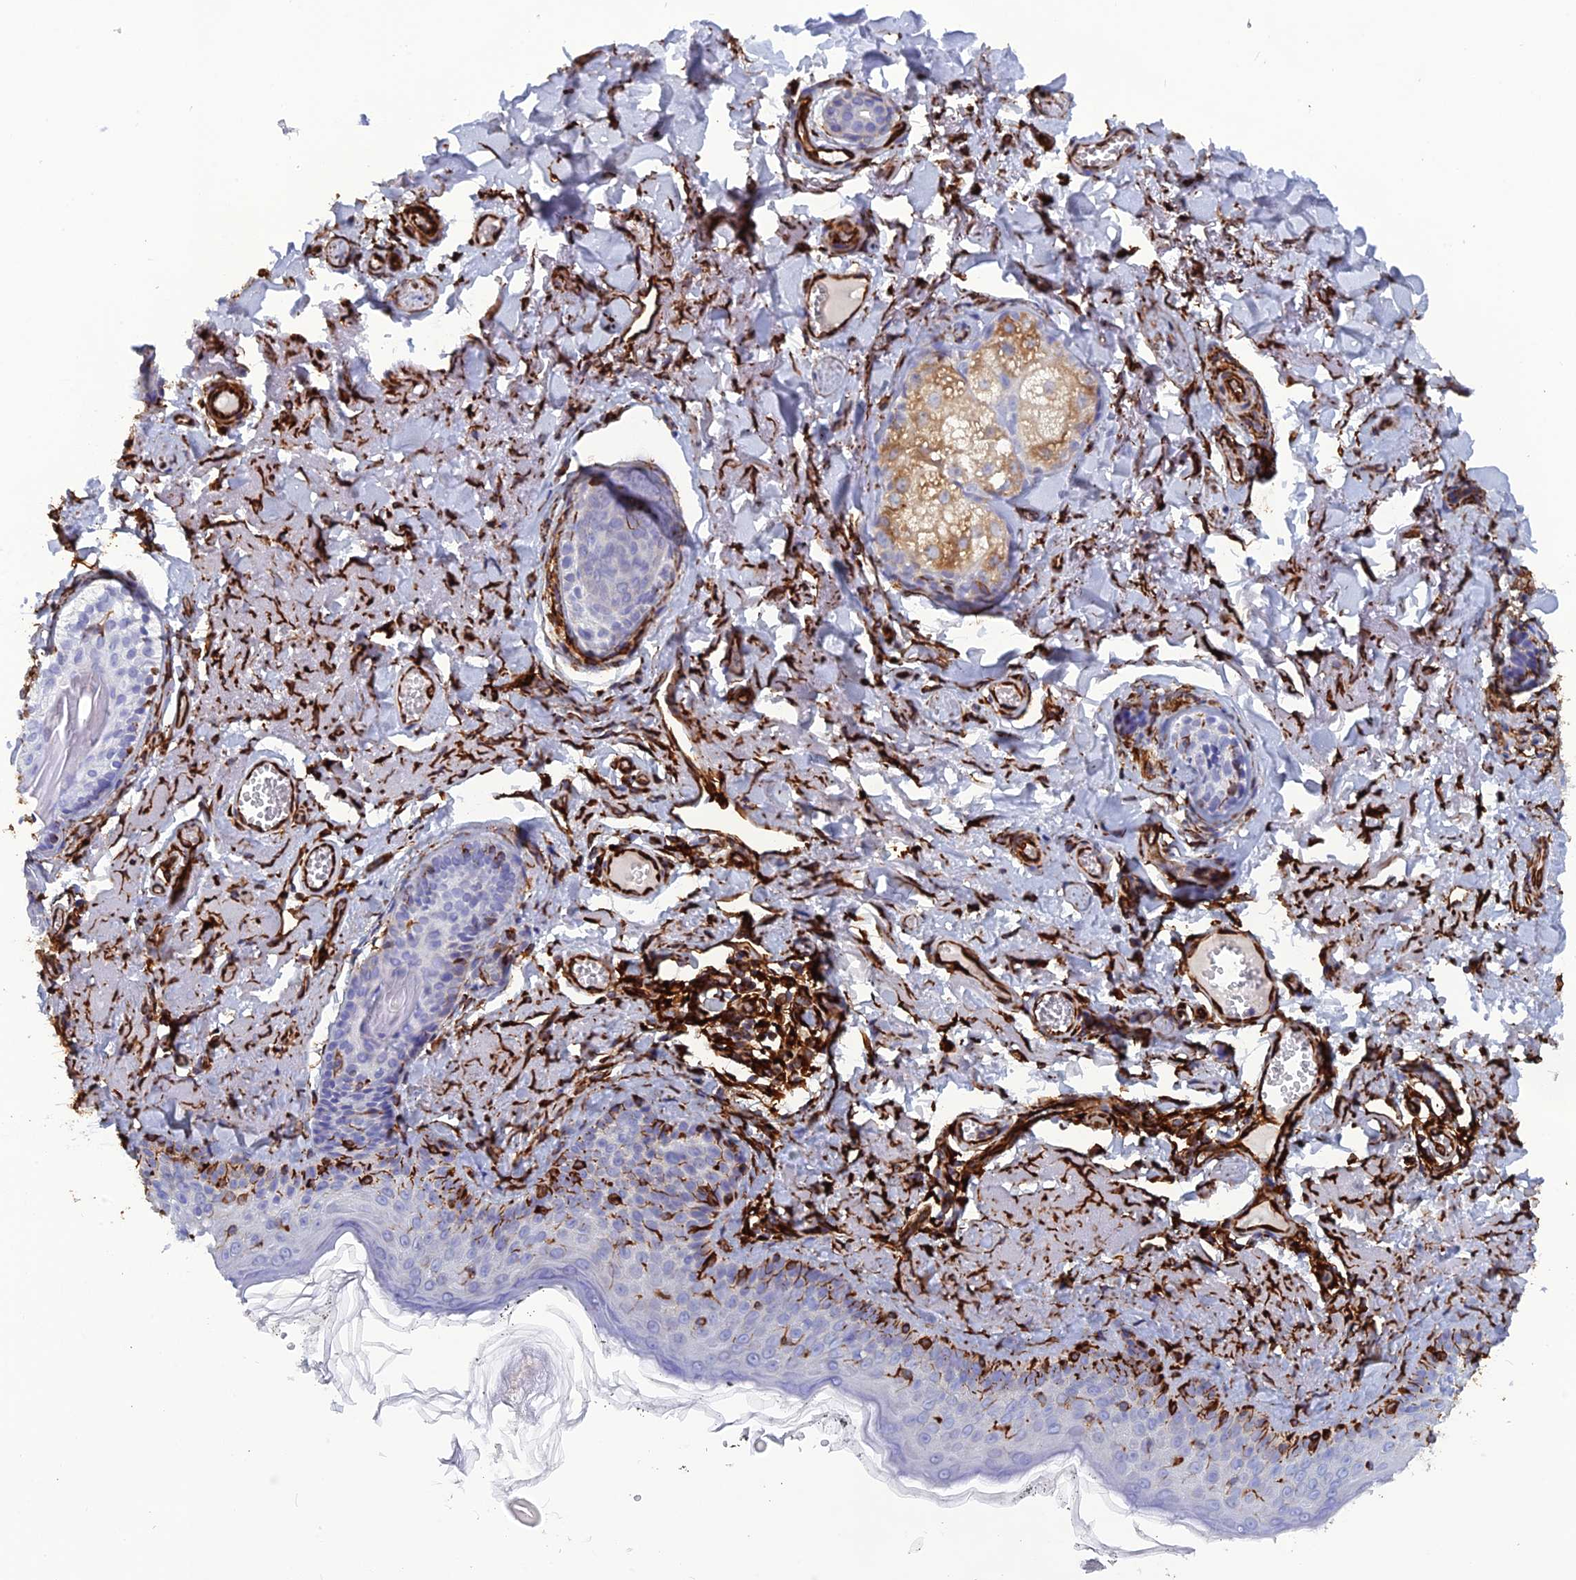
{"staining": {"intensity": "negative", "quantity": "none", "location": "none"}, "tissue": "skin cancer", "cell_type": "Tumor cells", "image_type": "cancer", "snomed": [{"axis": "morphology", "description": "Basal cell carcinoma"}, {"axis": "topography", "description": "Skin"}], "caption": "DAB (3,3'-diaminobenzidine) immunohistochemical staining of skin cancer shows no significant expression in tumor cells.", "gene": "FBXL20", "patient": {"sex": "female", "age": 74}}